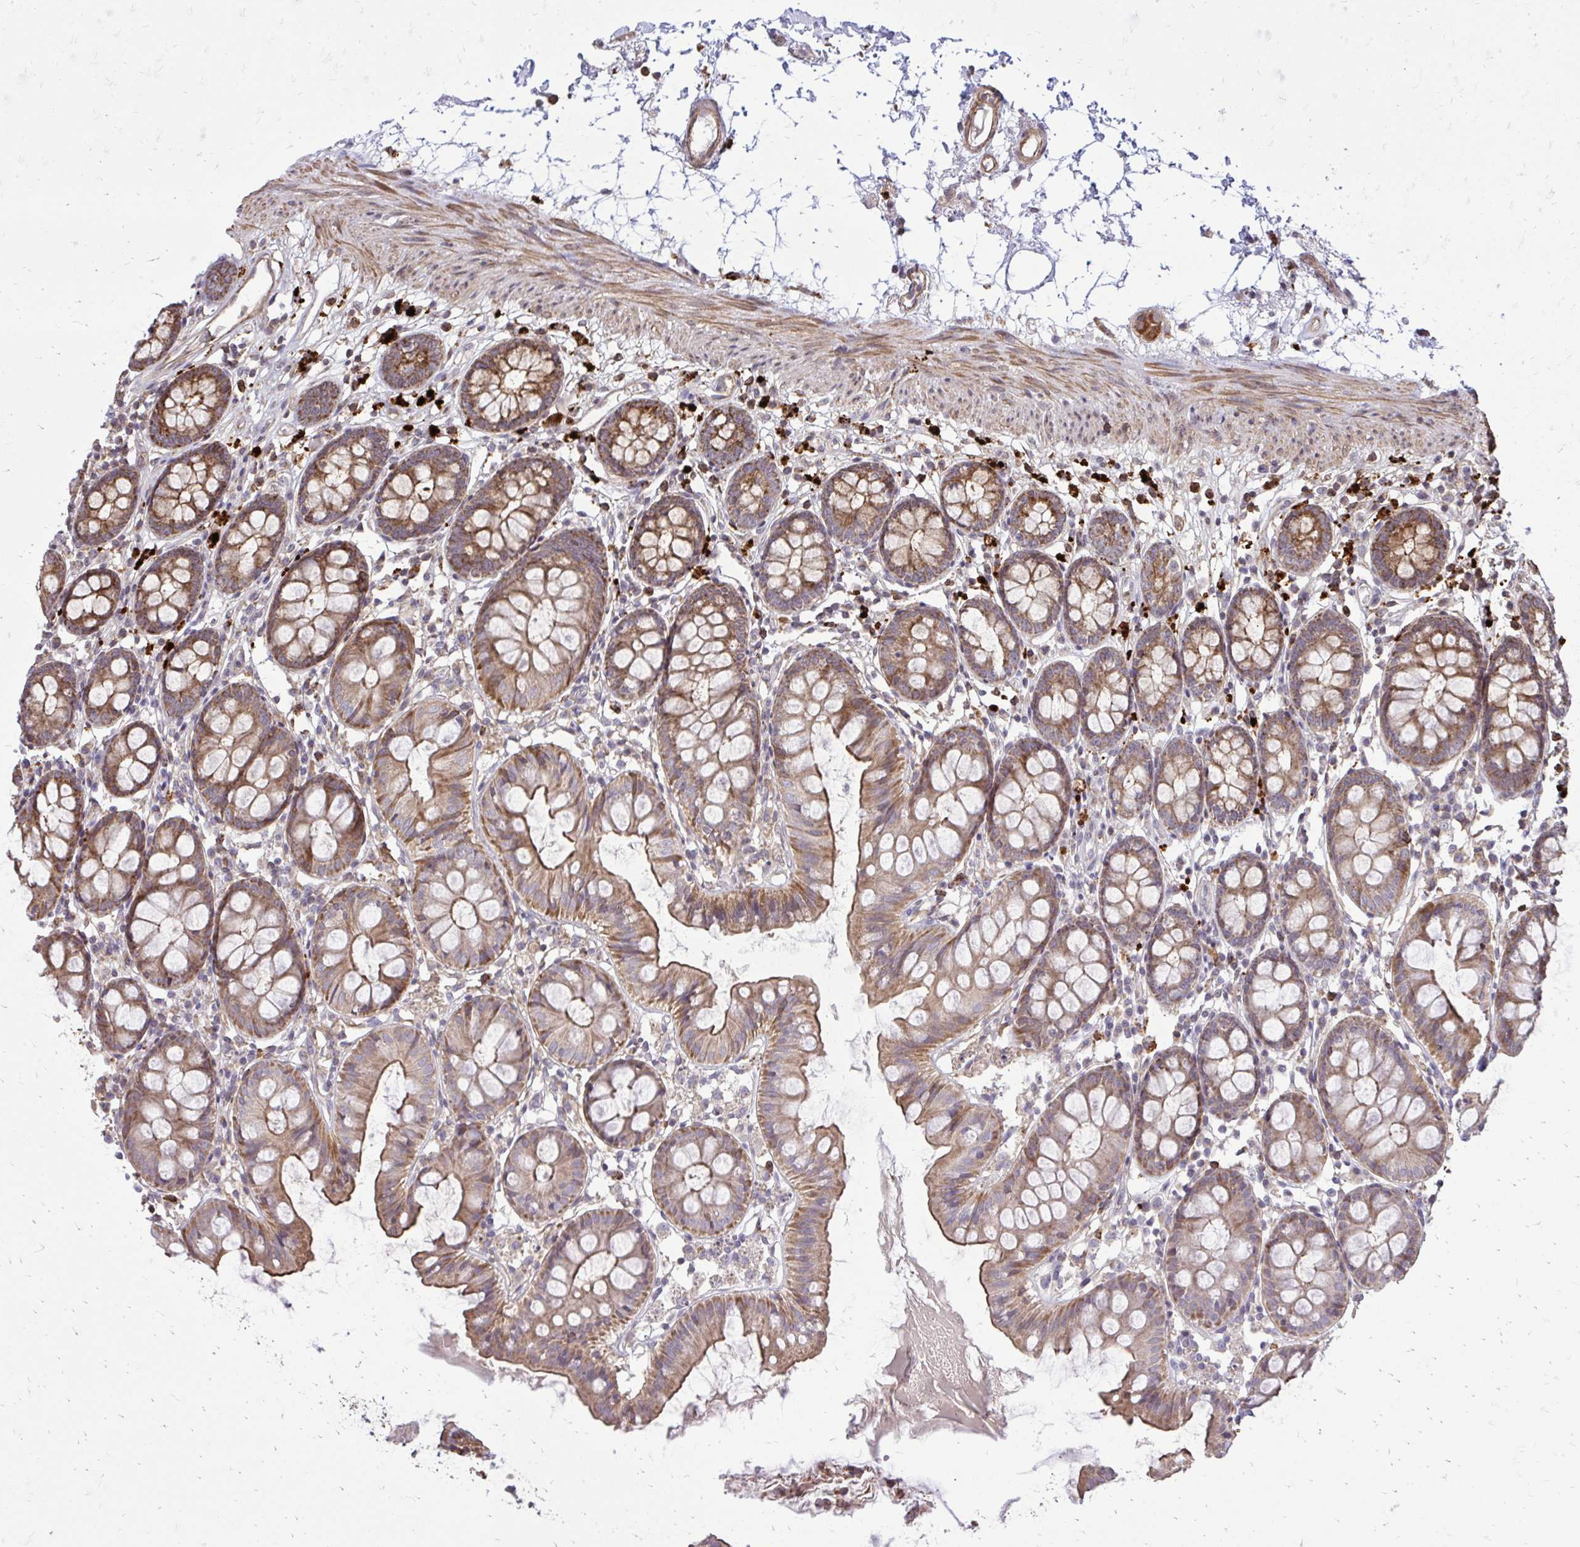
{"staining": {"intensity": "moderate", "quantity": ">75%", "location": "cytoplasmic/membranous"}, "tissue": "colon", "cell_type": "Endothelial cells", "image_type": "normal", "snomed": [{"axis": "morphology", "description": "Normal tissue, NOS"}, {"axis": "topography", "description": "Colon"}], "caption": "A medium amount of moderate cytoplasmic/membranous expression is identified in approximately >75% of endothelial cells in benign colon.", "gene": "SLC7A5", "patient": {"sex": "female", "age": 84}}